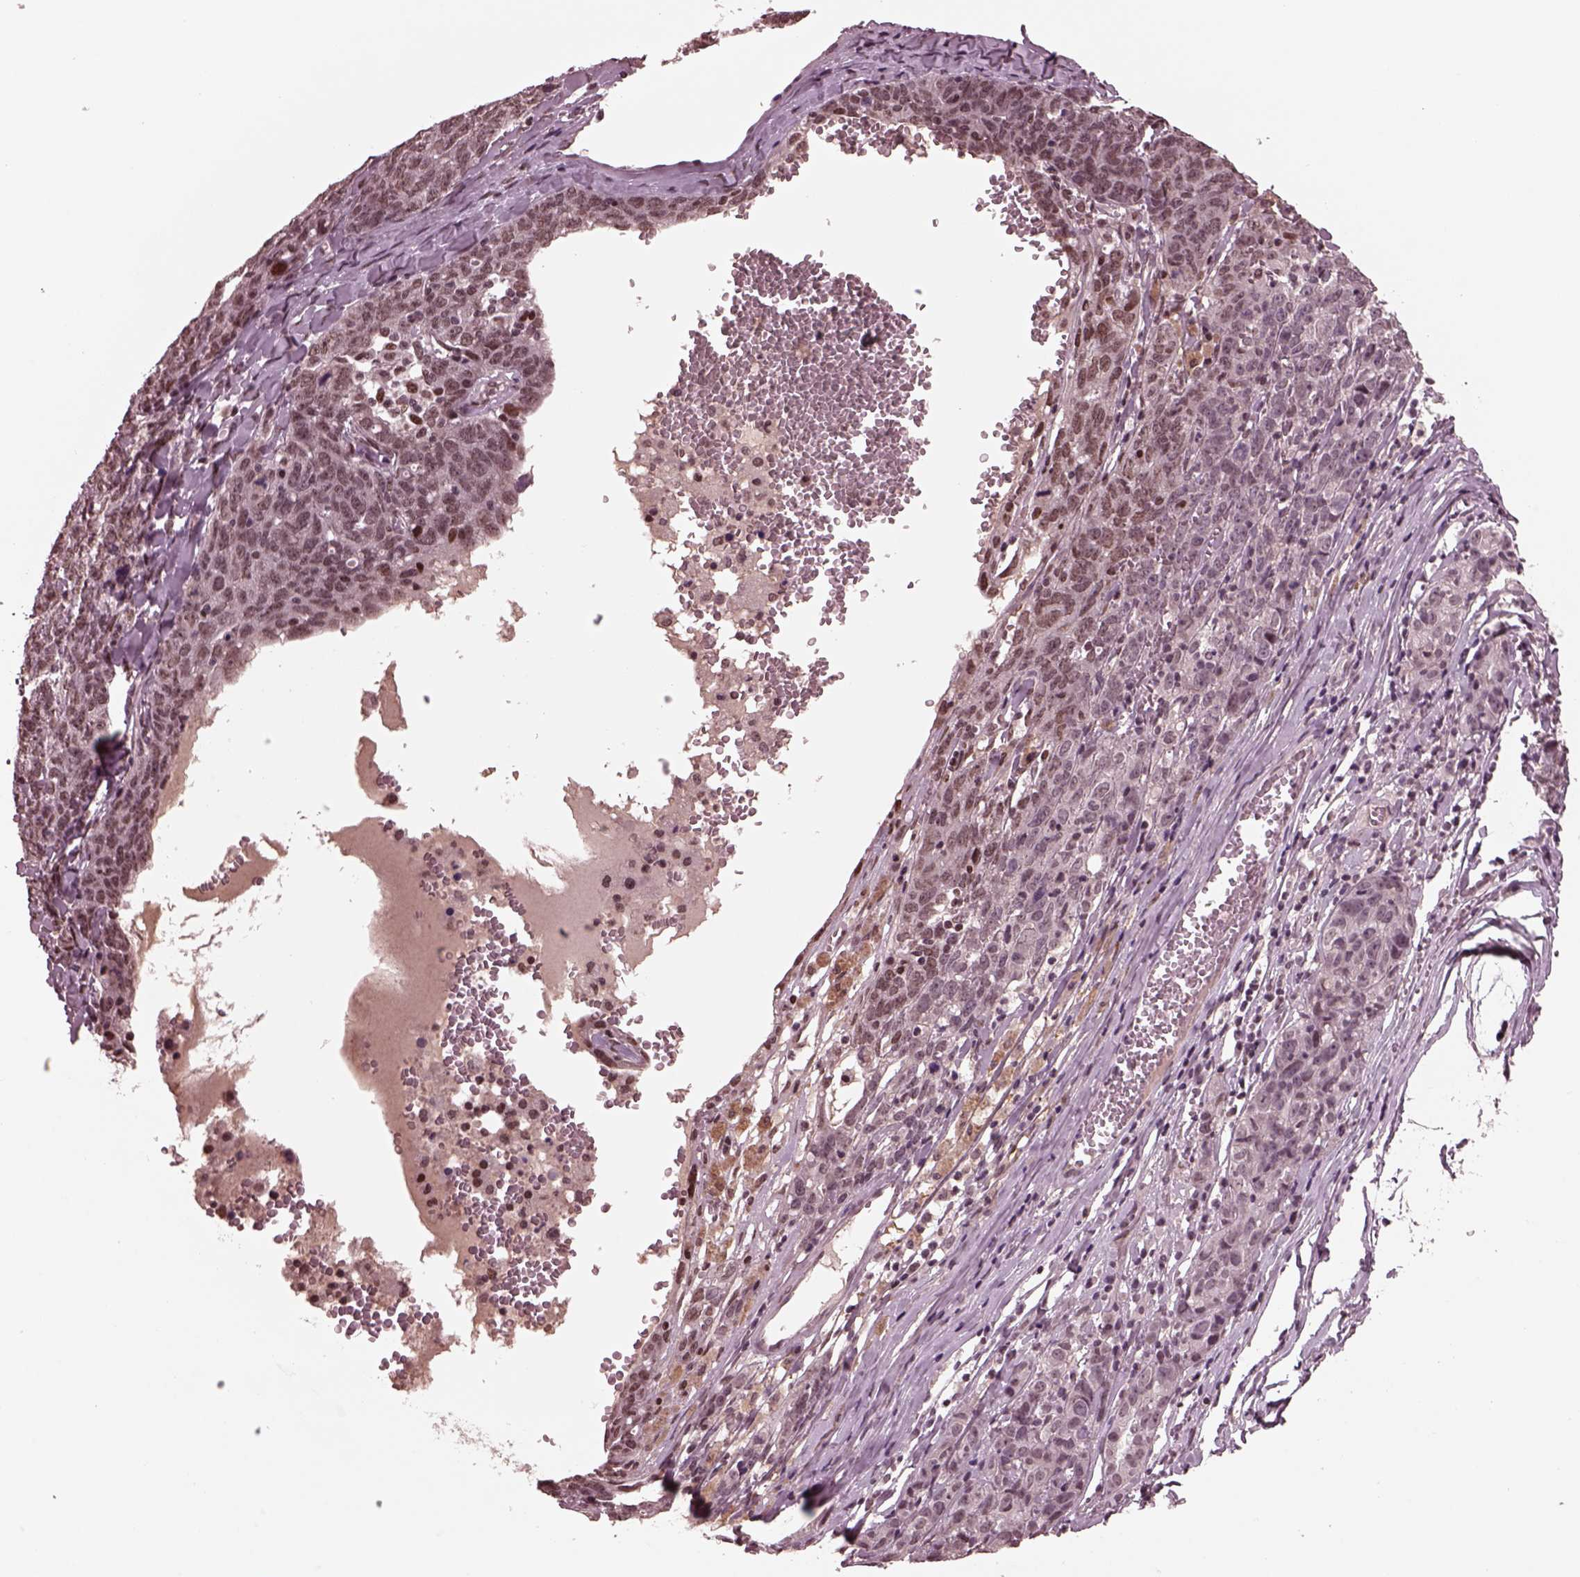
{"staining": {"intensity": "weak", "quantity": "25%-75%", "location": "nuclear"}, "tissue": "ovarian cancer", "cell_type": "Tumor cells", "image_type": "cancer", "snomed": [{"axis": "morphology", "description": "Cystadenocarcinoma, serous, NOS"}, {"axis": "topography", "description": "Ovary"}], "caption": "Tumor cells reveal weak nuclear expression in about 25%-75% of cells in ovarian serous cystadenocarcinoma.", "gene": "NAP1L5", "patient": {"sex": "female", "age": 71}}